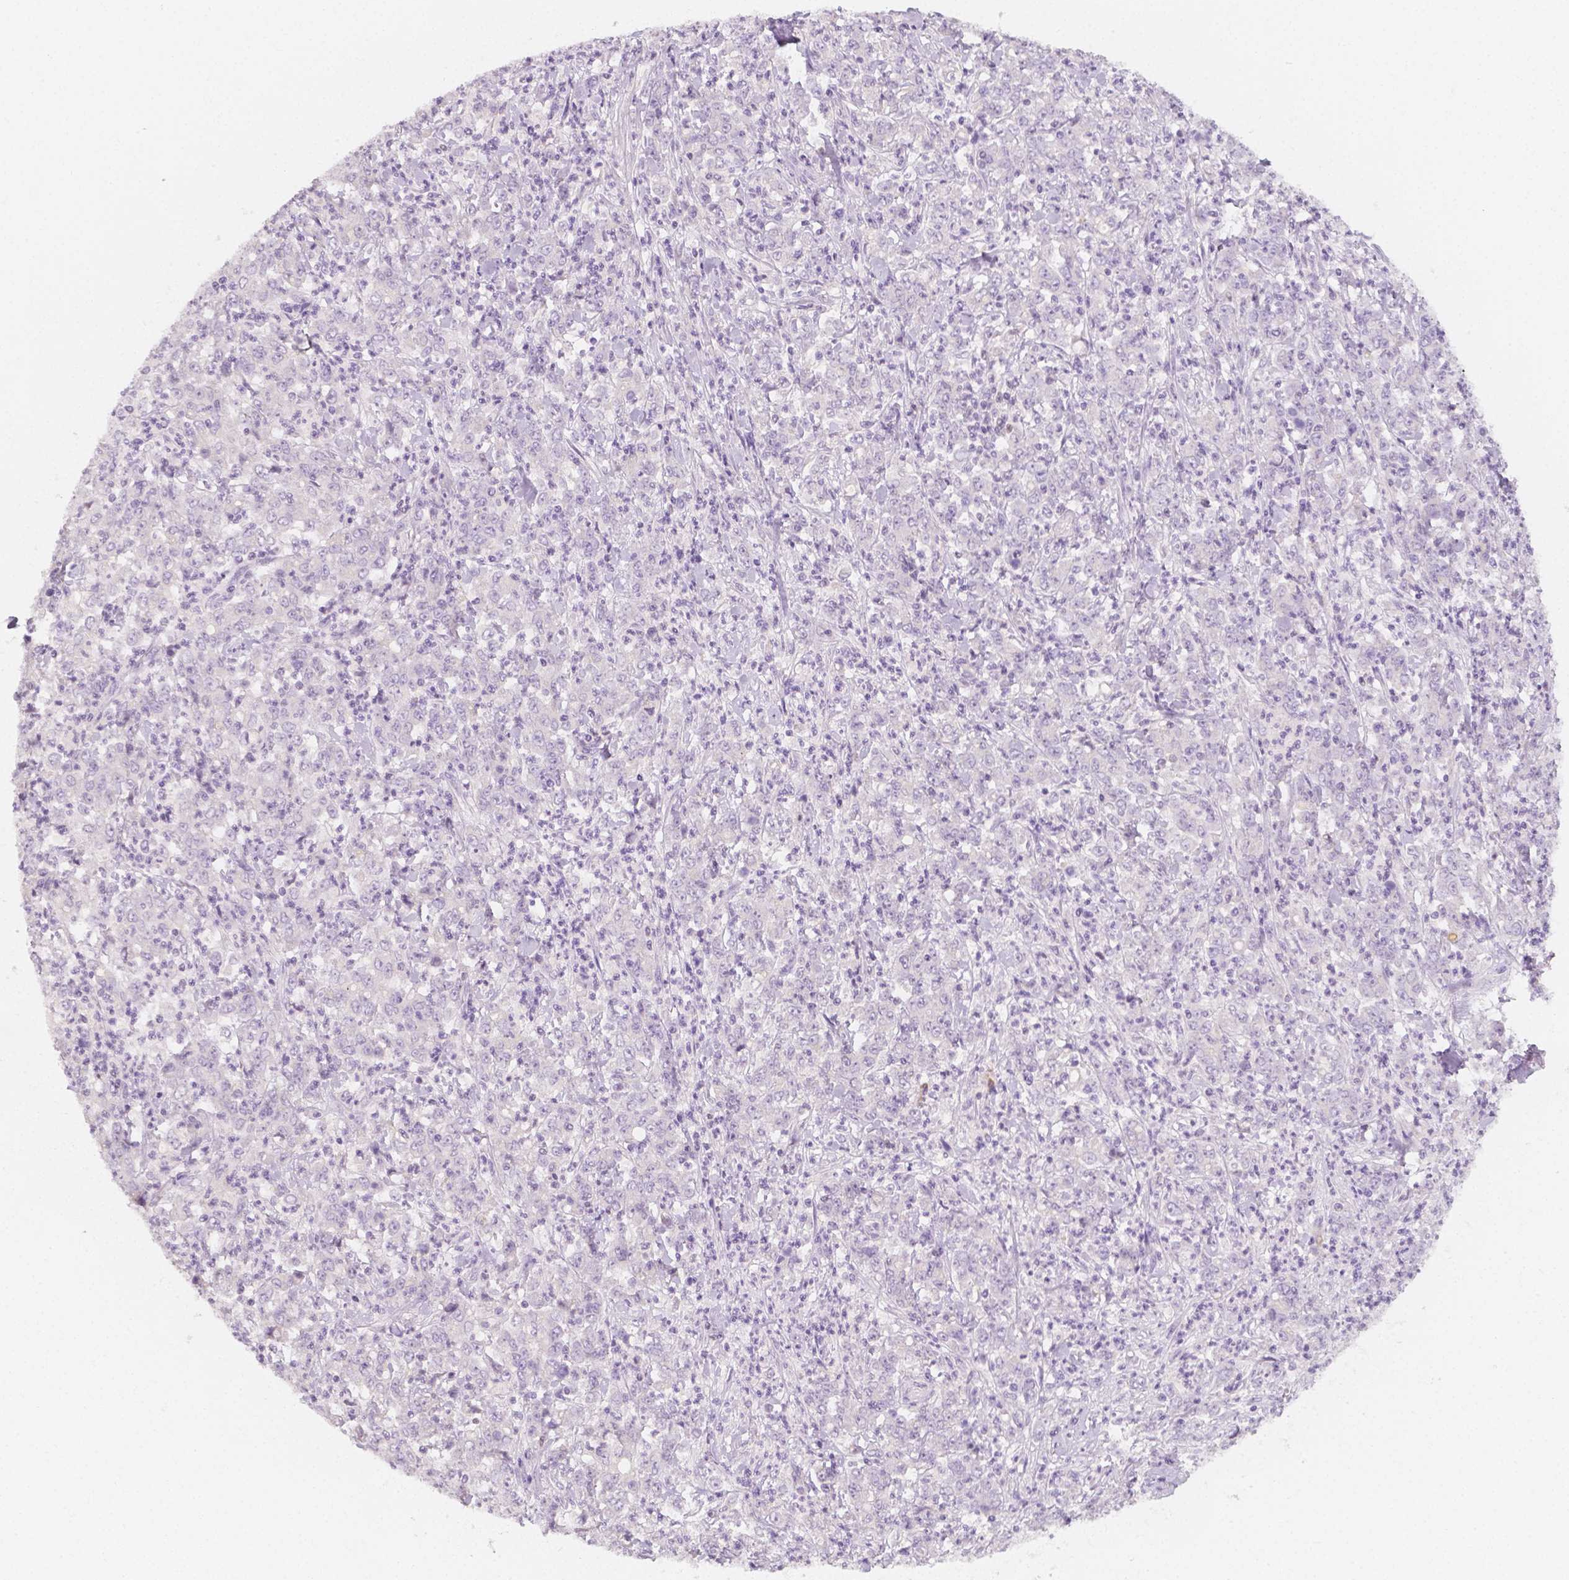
{"staining": {"intensity": "negative", "quantity": "none", "location": "none"}, "tissue": "stomach cancer", "cell_type": "Tumor cells", "image_type": "cancer", "snomed": [{"axis": "morphology", "description": "Adenocarcinoma, NOS"}, {"axis": "topography", "description": "Stomach, lower"}], "caption": "Immunohistochemical staining of human stomach cancer demonstrates no significant staining in tumor cells.", "gene": "BATF", "patient": {"sex": "female", "age": 71}}